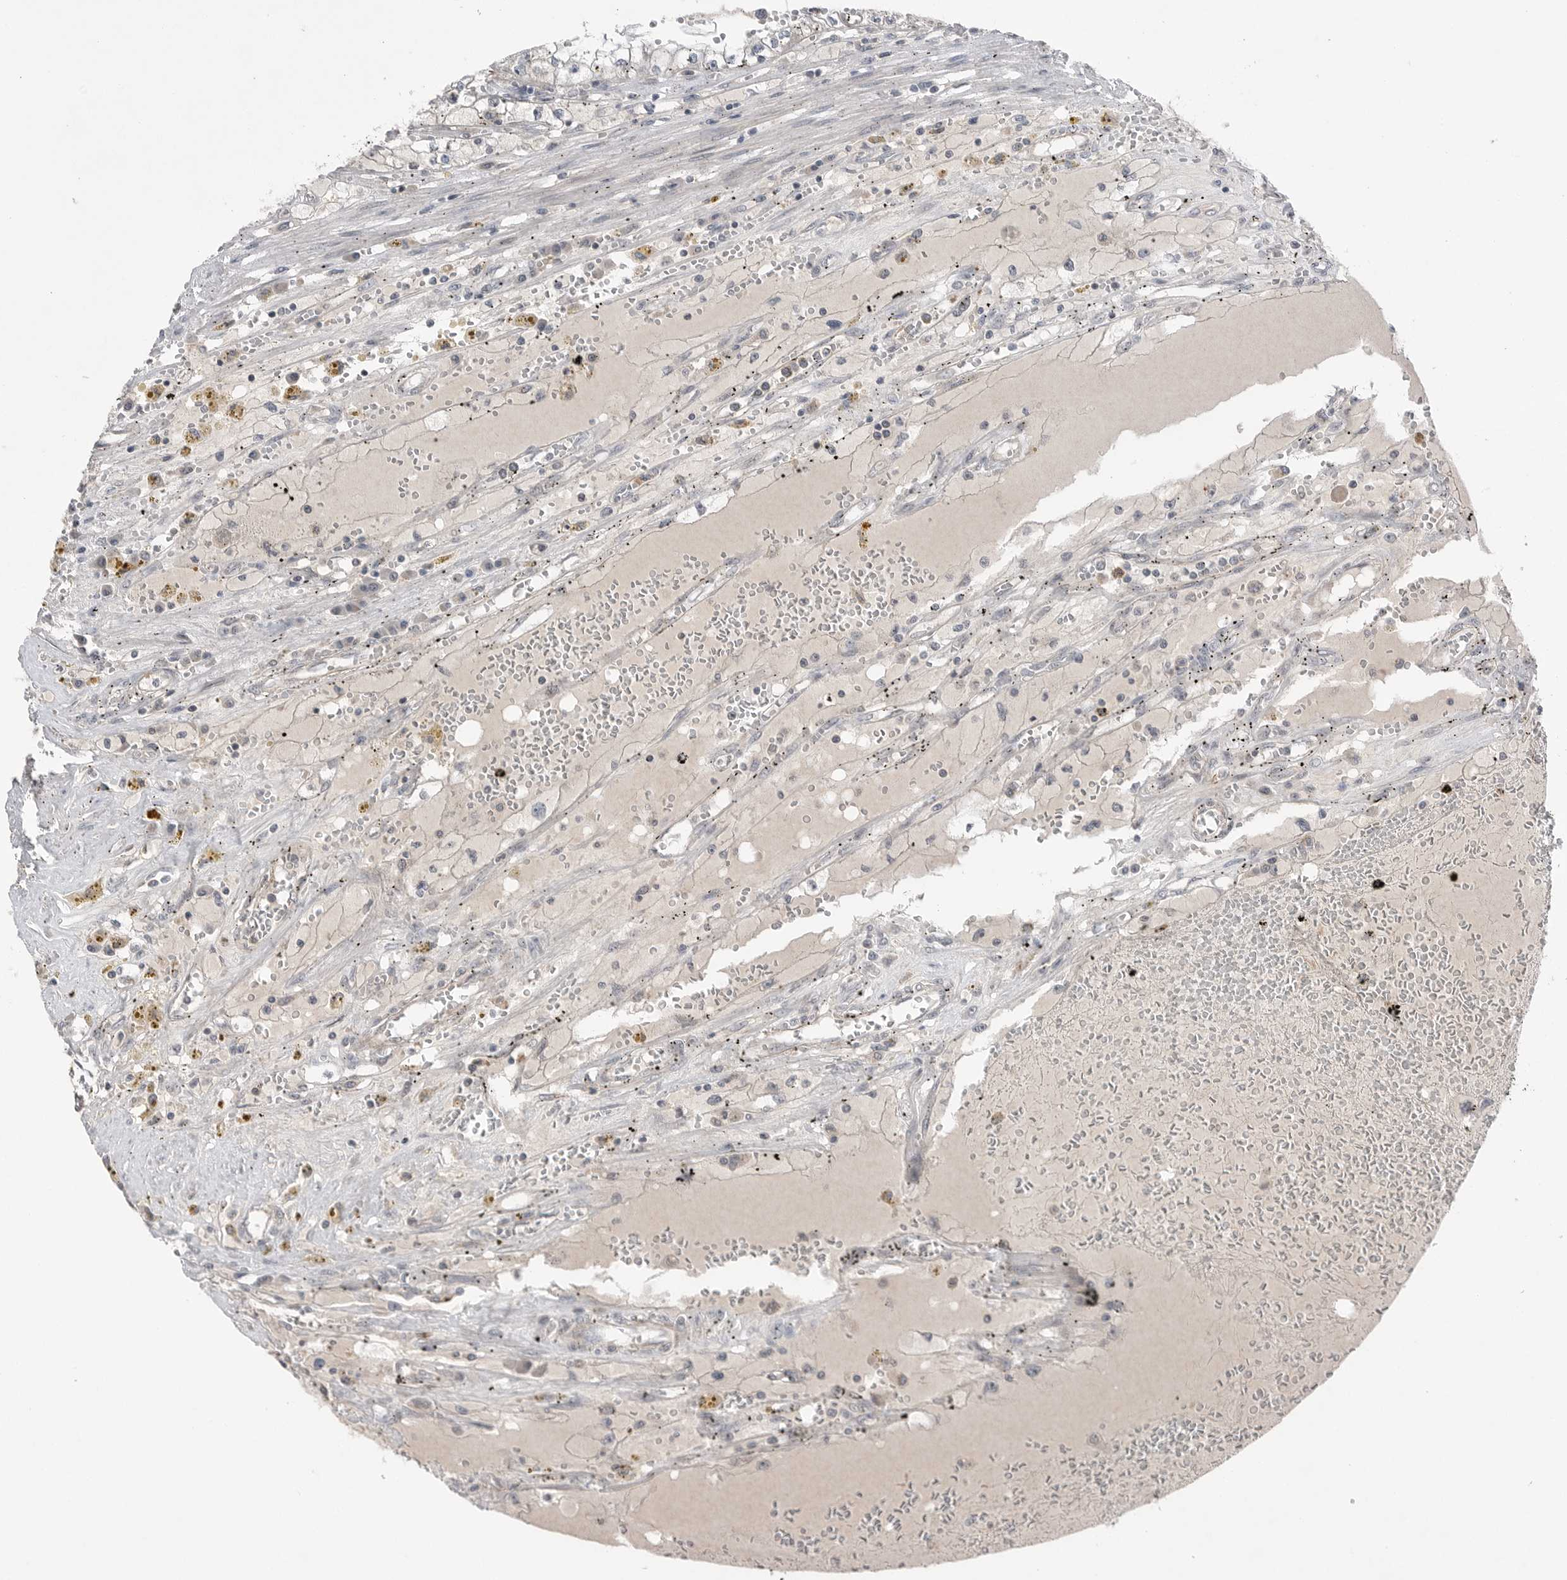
{"staining": {"intensity": "negative", "quantity": "none", "location": "none"}, "tissue": "renal cancer", "cell_type": "Tumor cells", "image_type": "cancer", "snomed": [{"axis": "morphology", "description": "Adenocarcinoma, NOS"}, {"axis": "topography", "description": "Kidney"}], "caption": "Immunohistochemistry (IHC) photomicrograph of renal cancer stained for a protein (brown), which exhibits no positivity in tumor cells.", "gene": "NTAQ1", "patient": {"sex": "male", "age": 56}}